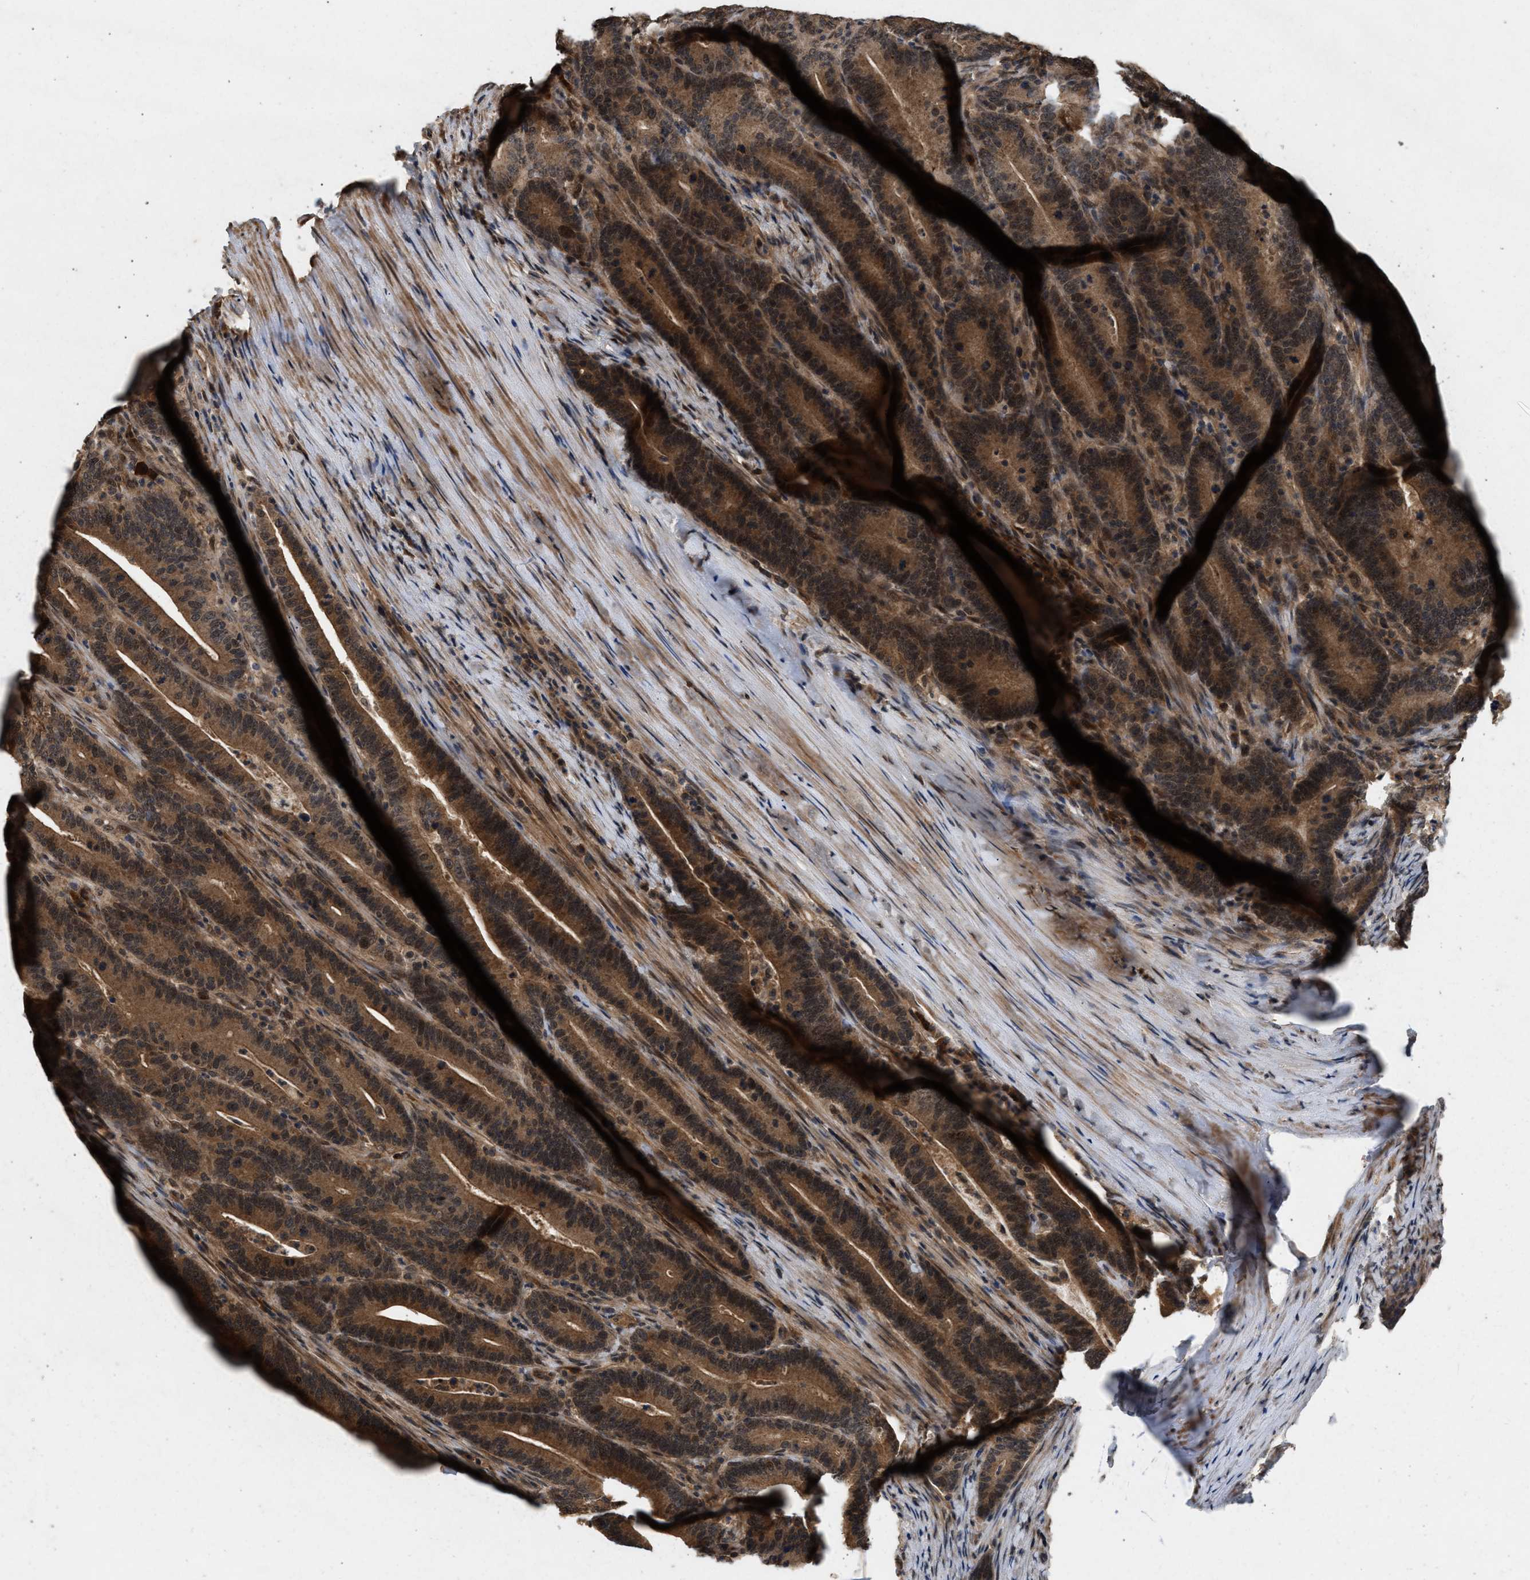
{"staining": {"intensity": "moderate", "quantity": ">75%", "location": "cytoplasmic/membranous,nuclear"}, "tissue": "colorectal cancer", "cell_type": "Tumor cells", "image_type": "cancer", "snomed": [{"axis": "morphology", "description": "Adenocarcinoma, NOS"}, {"axis": "topography", "description": "Colon"}], "caption": "Protein analysis of colorectal adenocarcinoma tissue reveals moderate cytoplasmic/membranous and nuclear staining in about >75% of tumor cells.", "gene": "RUSC2", "patient": {"sex": "female", "age": 66}}